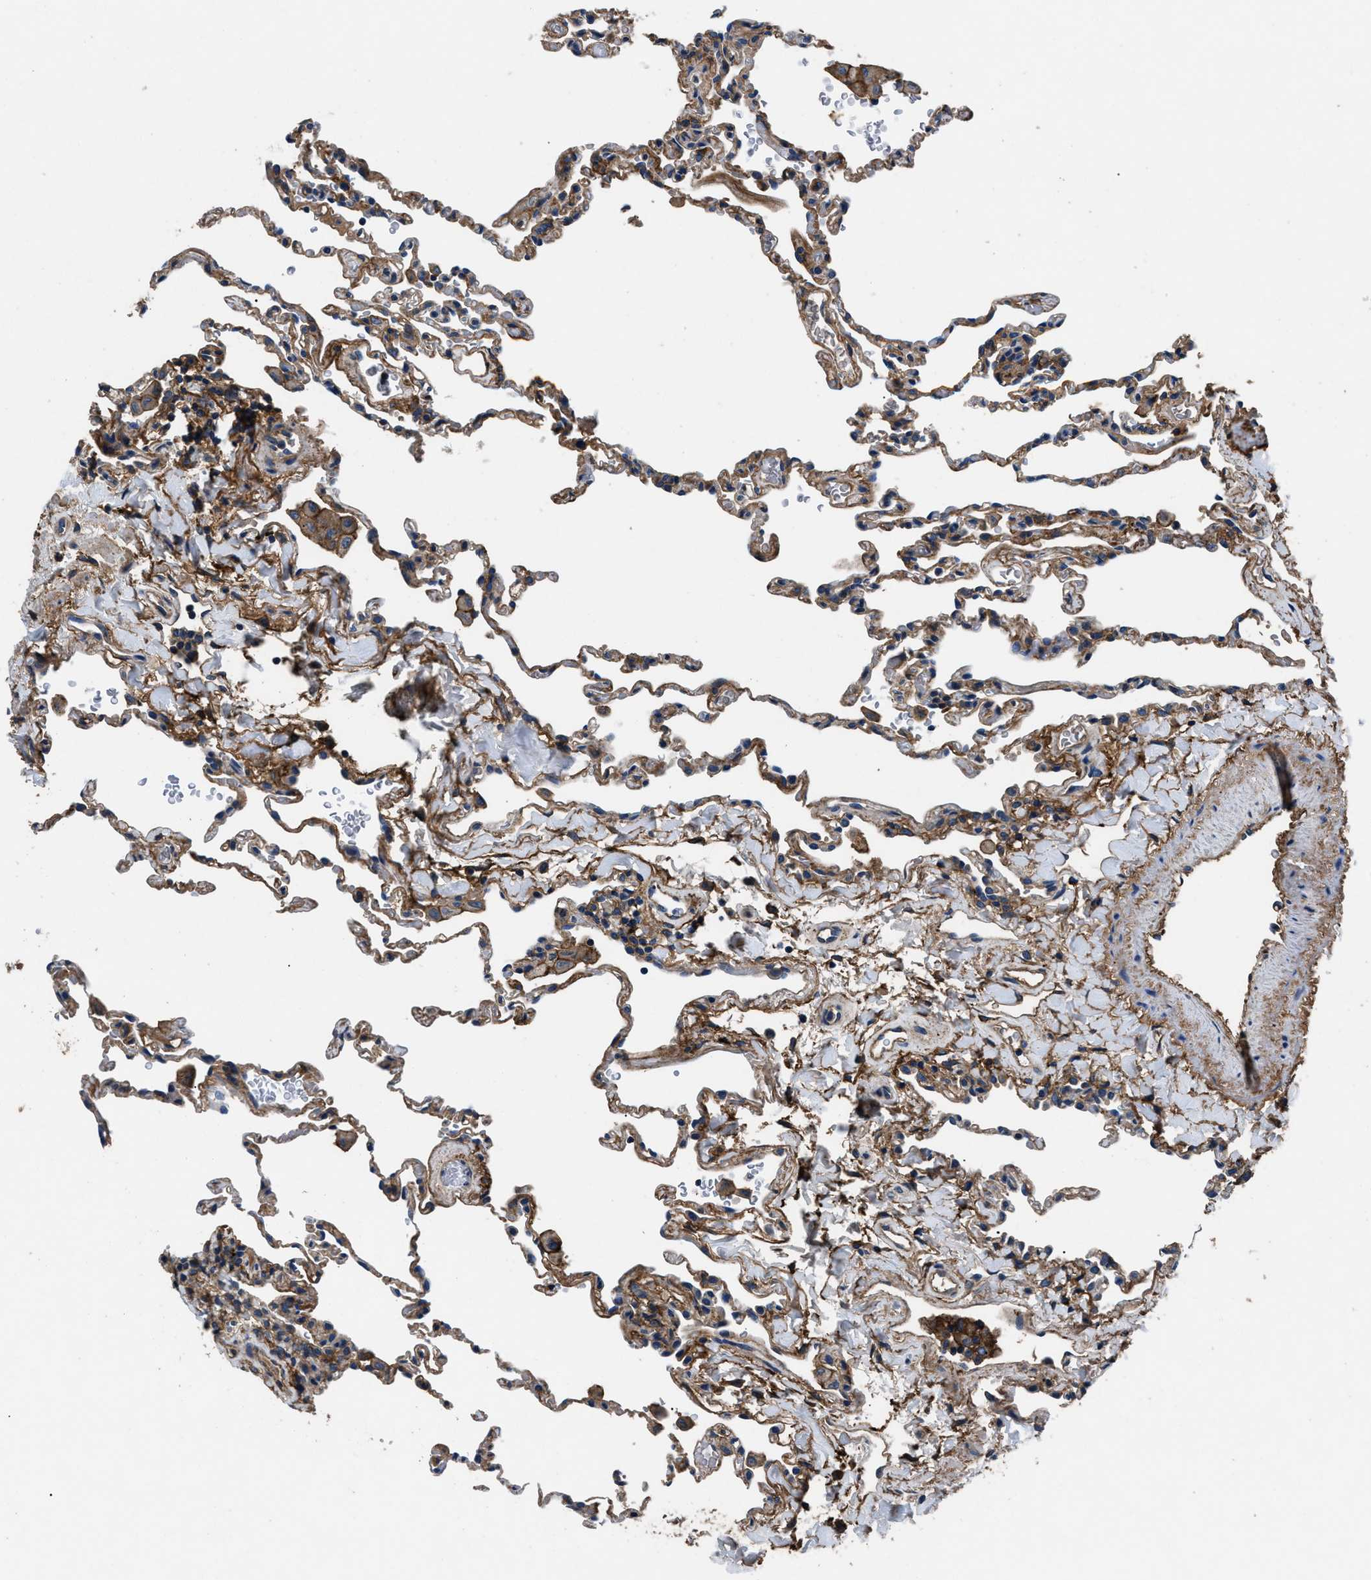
{"staining": {"intensity": "moderate", "quantity": "25%-75%", "location": "cytoplasmic/membranous"}, "tissue": "lung", "cell_type": "Alveolar cells", "image_type": "normal", "snomed": [{"axis": "morphology", "description": "Normal tissue, NOS"}, {"axis": "topography", "description": "Lung"}], "caption": "A high-resolution photomicrograph shows immunohistochemistry staining of unremarkable lung, which reveals moderate cytoplasmic/membranous expression in about 25%-75% of alveolar cells.", "gene": "CD276", "patient": {"sex": "male", "age": 59}}